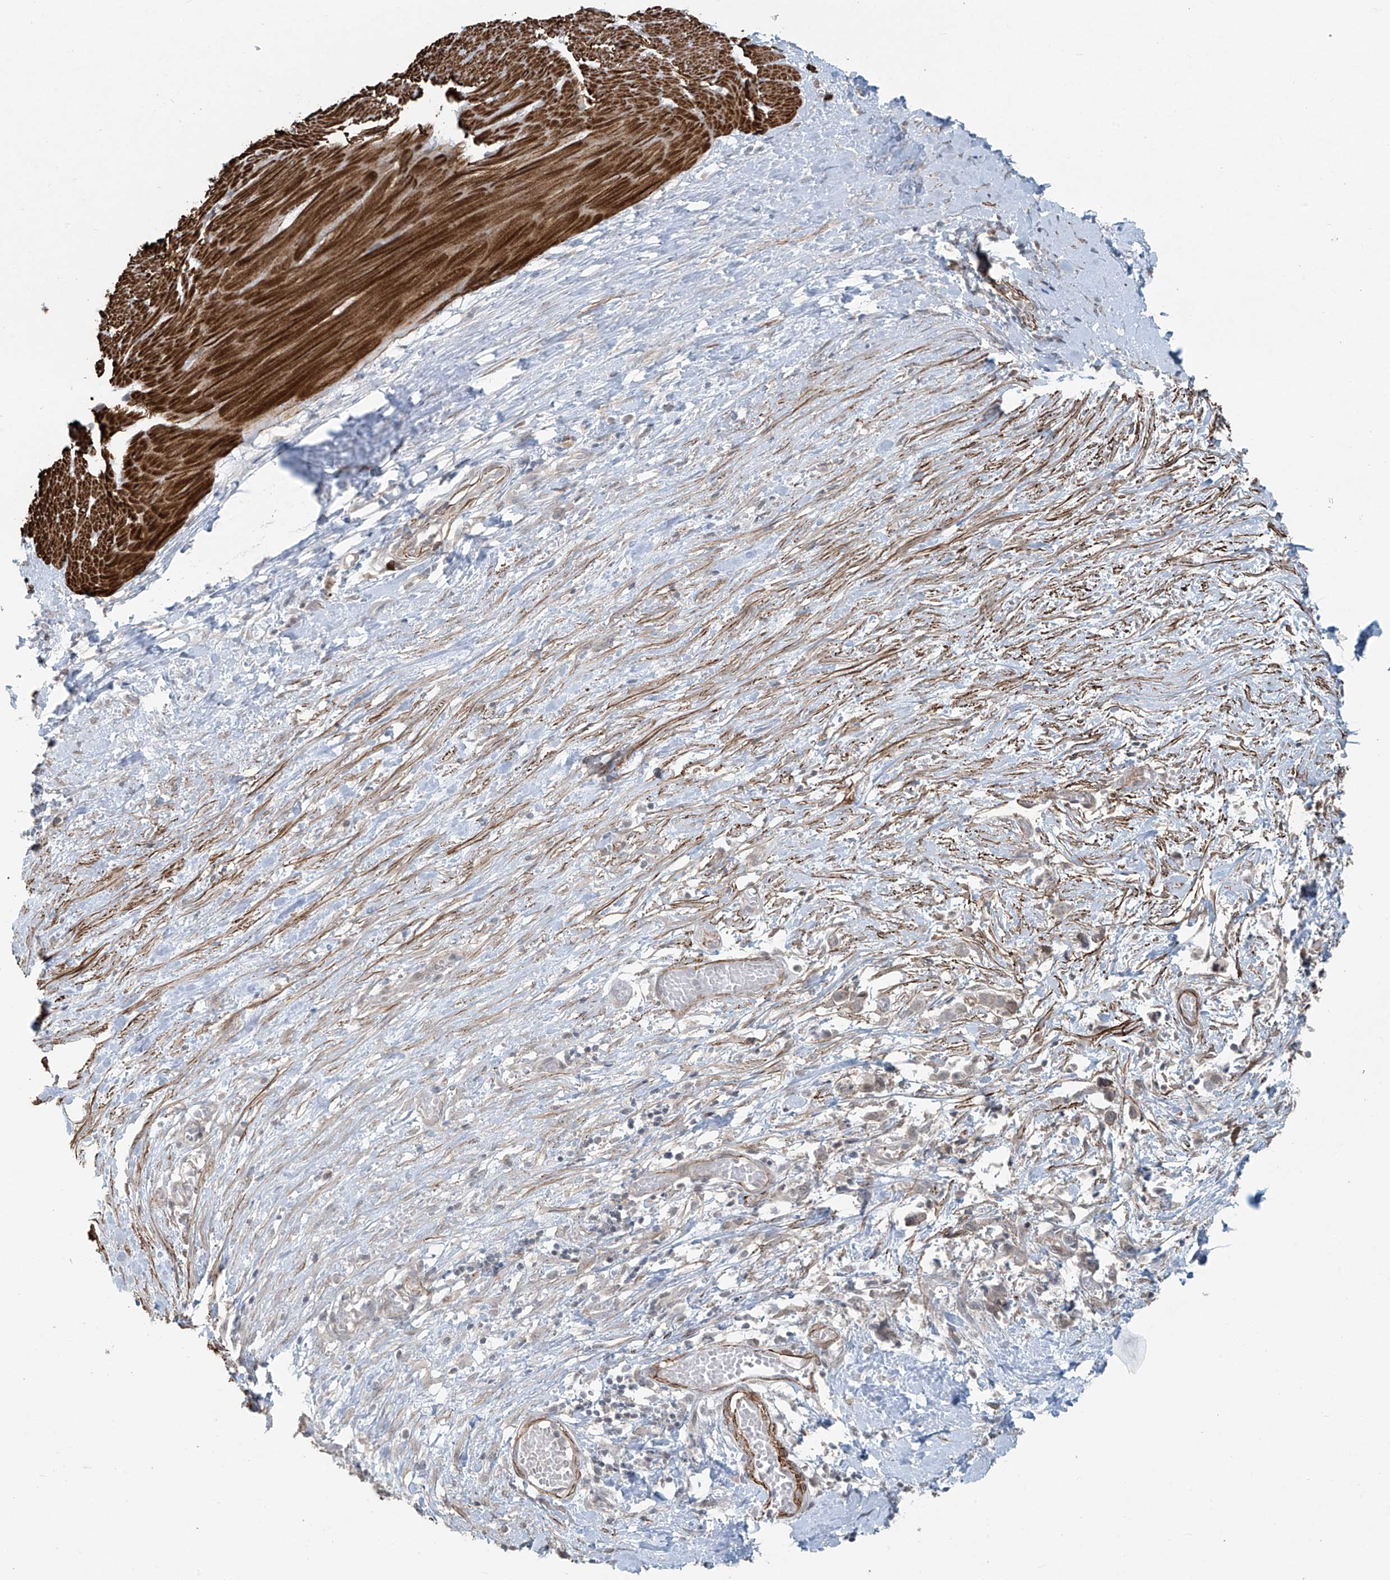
{"staining": {"intensity": "strong", "quantity": ">75%", "location": "cytoplasmic/membranous"}, "tissue": "smooth muscle", "cell_type": "Smooth muscle cells", "image_type": "normal", "snomed": [{"axis": "morphology", "description": "Normal tissue, NOS"}, {"axis": "morphology", "description": "Adenocarcinoma, NOS"}, {"axis": "topography", "description": "Colon"}, {"axis": "topography", "description": "Peripheral nerve tissue"}], "caption": "This is a photomicrograph of IHC staining of unremarkable smooth muscle, which shows strong positivity in the cytoplasmic/membranous of smooth muscle cells.", "gene": "RASGEF1A", "patient": {"sex": "male", "age": 14}}